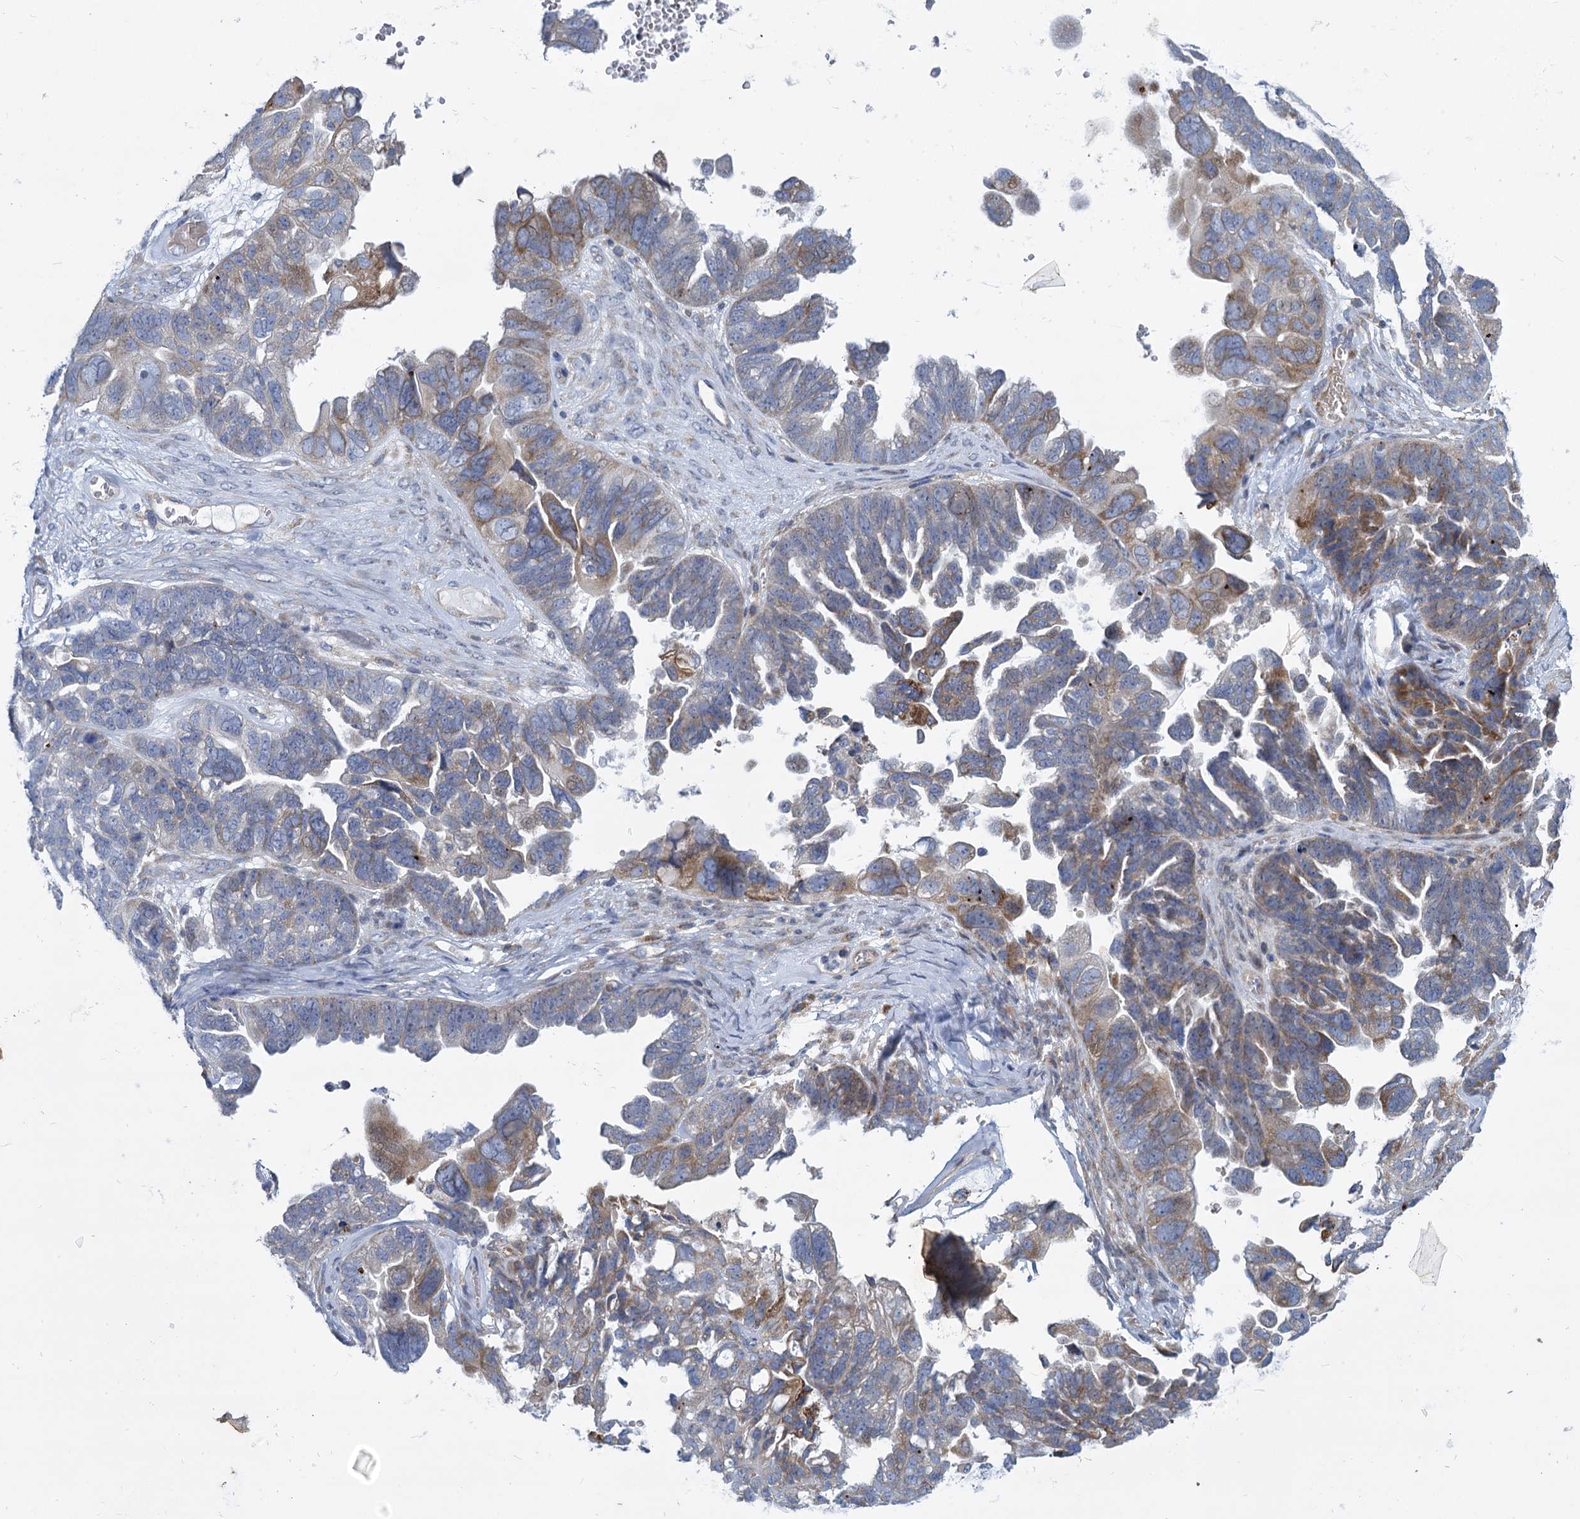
{"staining": {"intensity": "moderate", "quantity": "<25%", "location": "cytoplasmic/membranous"}, "tissue": "ovarian cancer", "cell_type": "Tumor cells", "image_type": "cancer", "snomed": [{"axis": "morphology", "description": "Cystadenocarcinoma, serous, NOS"}, {"axis": "topography", "description": "Ovary"}], "caption": "Protein staining of ovarian cancer (serous cystadenocarcinoma) tissue demonstrates moderate cytoplasmic/membranous staining in about <25% of tumor cells.", "gene": "PRSS35", "patient": {"sex": "female", "age": 79}}